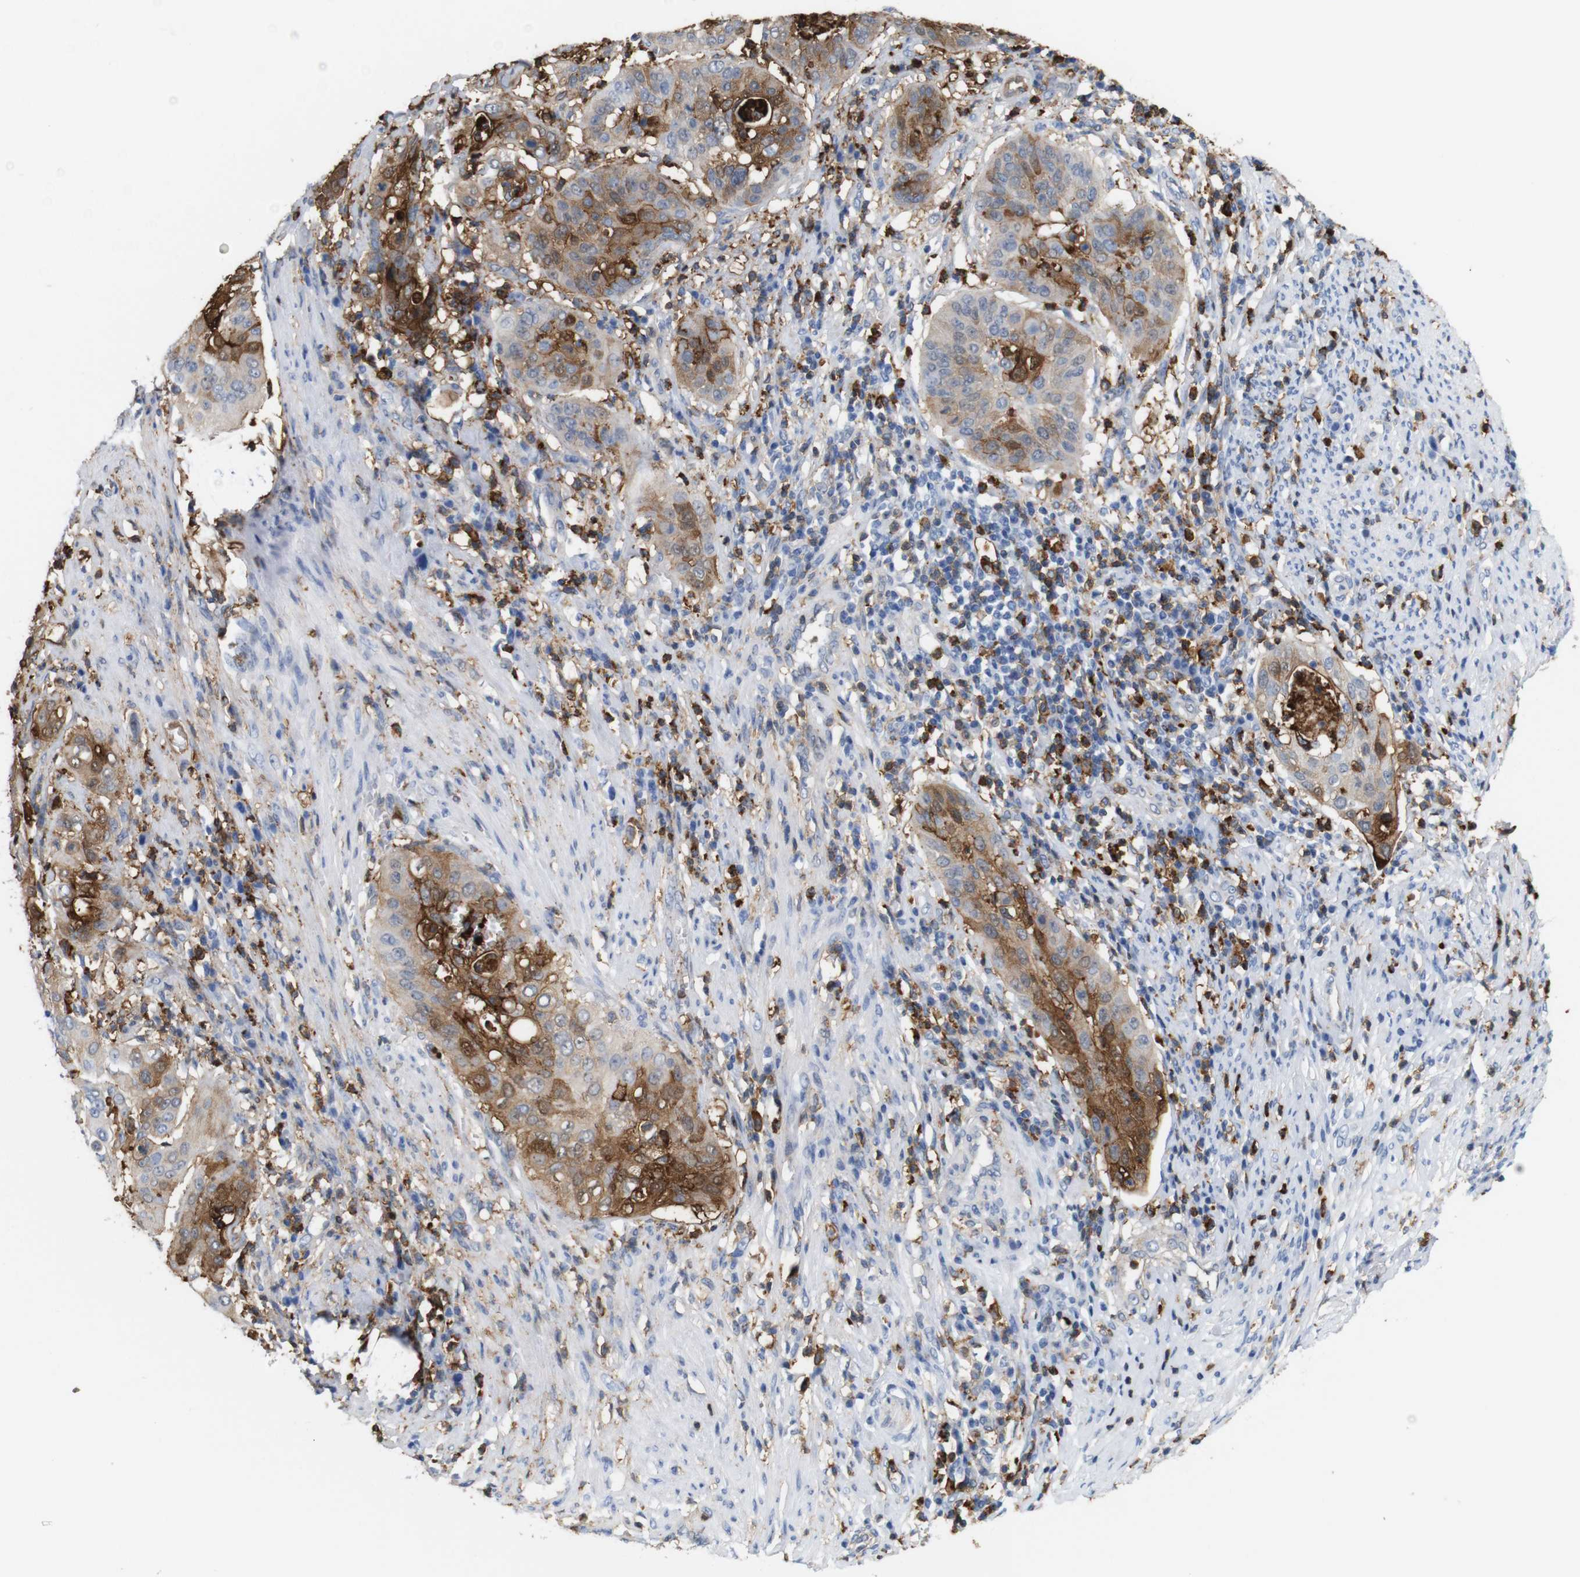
{"staining": {"intensity": "moderate", "quantity": "25%-75%", "location": "cytoplasmic/membranous"}, "tissue": "cervical cancer", "cell_type": "Tumor cells", "image_type": "cancer", "snomed": [{"axis": "morphology", "description": "Normal tissue, NOS"}, {"axis": "morphology", "description": "Squamous cell carcinoma, NOS"}, {"axis": "topography", "description": "Cervix"}], "caption": "The micrograph demonstrates immunohistochemical staining of squamous cell carcinoma (cervical). There is moderate cytoplasmic/membranous positivity is present in approximately 25%-75% of tumor cells. The staining is performed using DAB (3,3'-diaminobenzidine) brown chromogen to label protein expression. The nuclei are counter-stained blue using hematoxylin.", "gene": "ANXA1", "patient": {"sex": "female", "age": 39}}